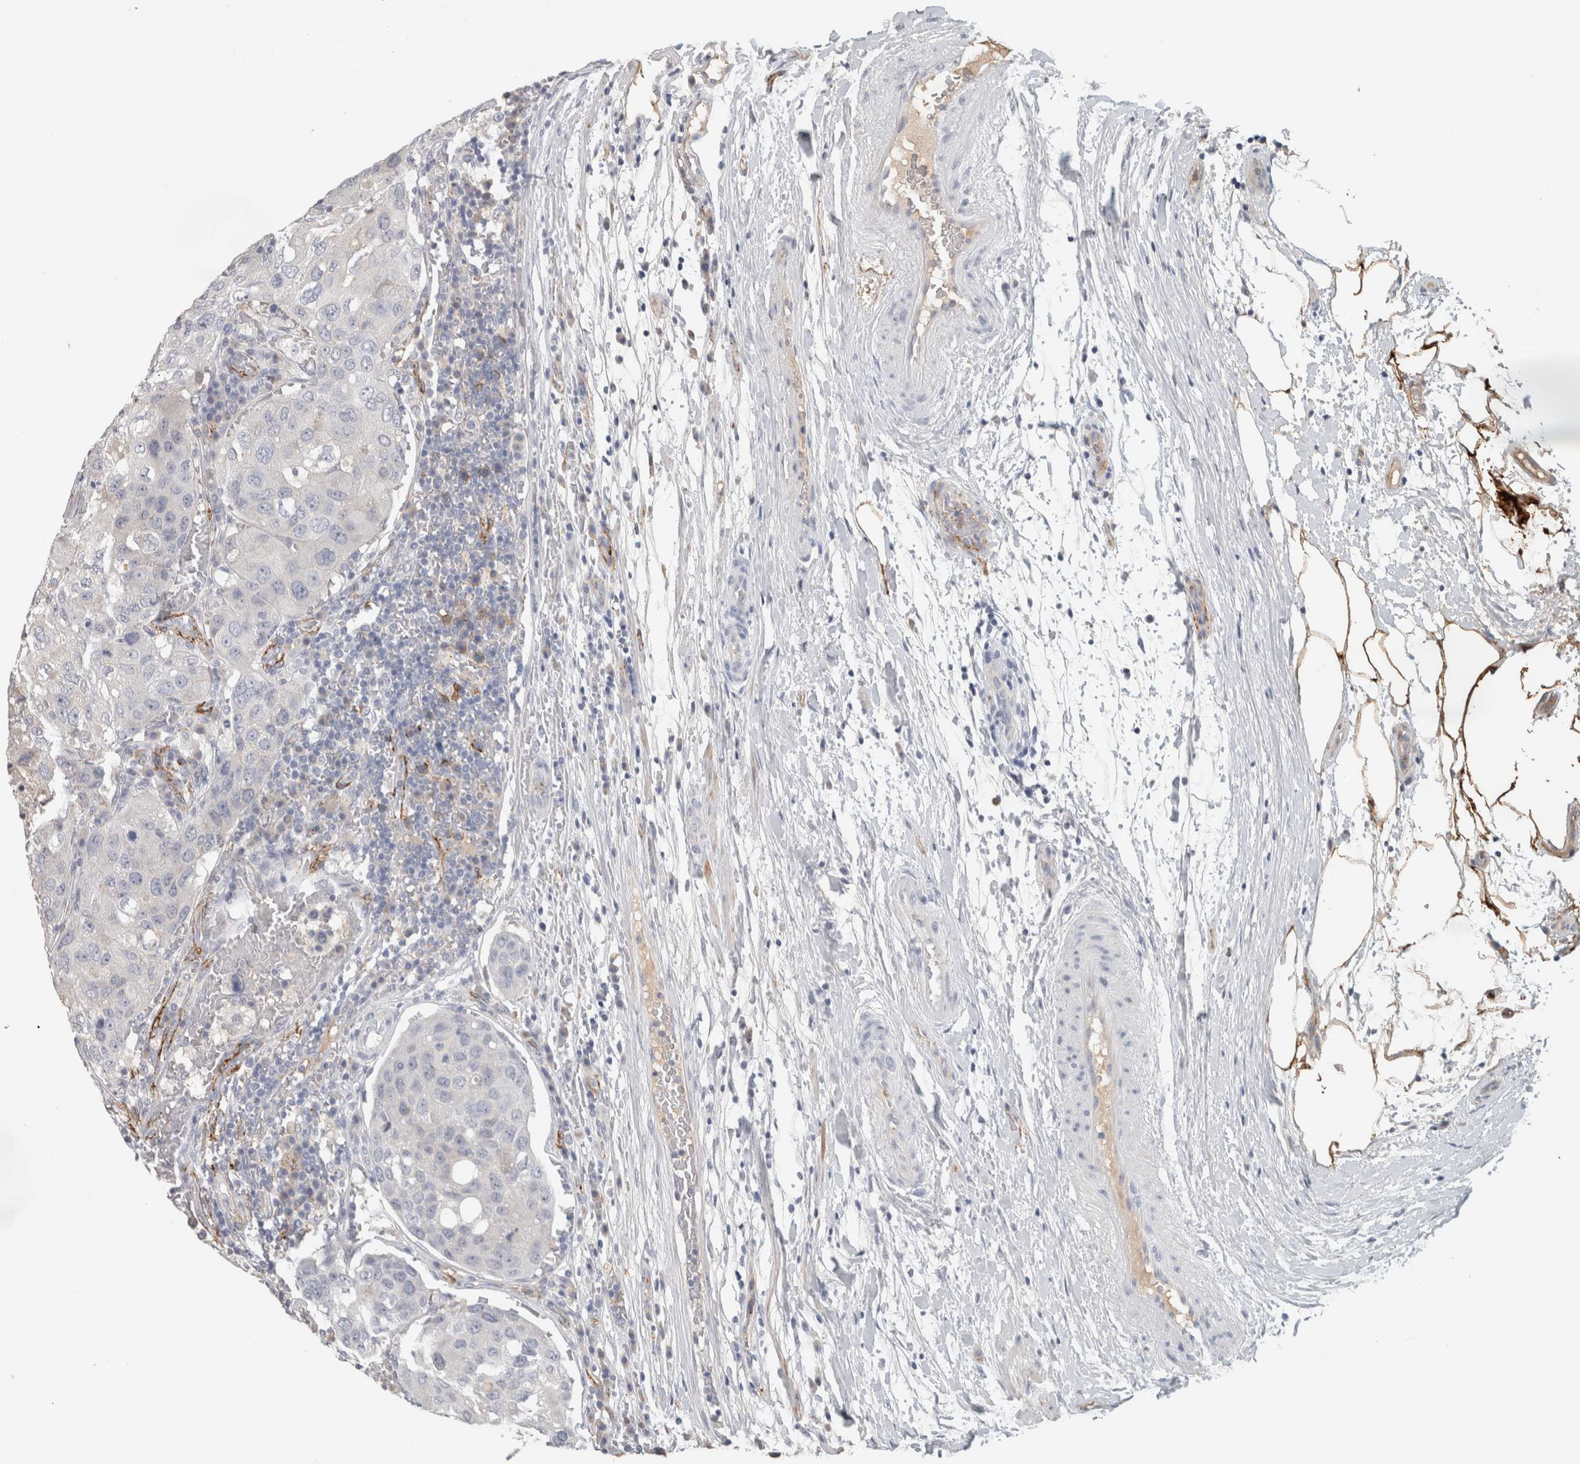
{"staining": {"intensity": "negative", "quantity": "none", "location": "none"}, "tissue": "urothelial cancer", "cell_type": "Tumor cells", "image_type": "cancer", "snomed": [{"axis": "morphology", "description": "Urothelial carcinoma, High grade"}, {"axis": "topography", "description": "Lymph node"}, {"axis": "topography", "description": "Urinary bladder"}], "caption": "Tumor cells are negative for protein expression in human urothelial cancer.", "gene": "CD36", "patient": {"sex": "male", "age": 51}}